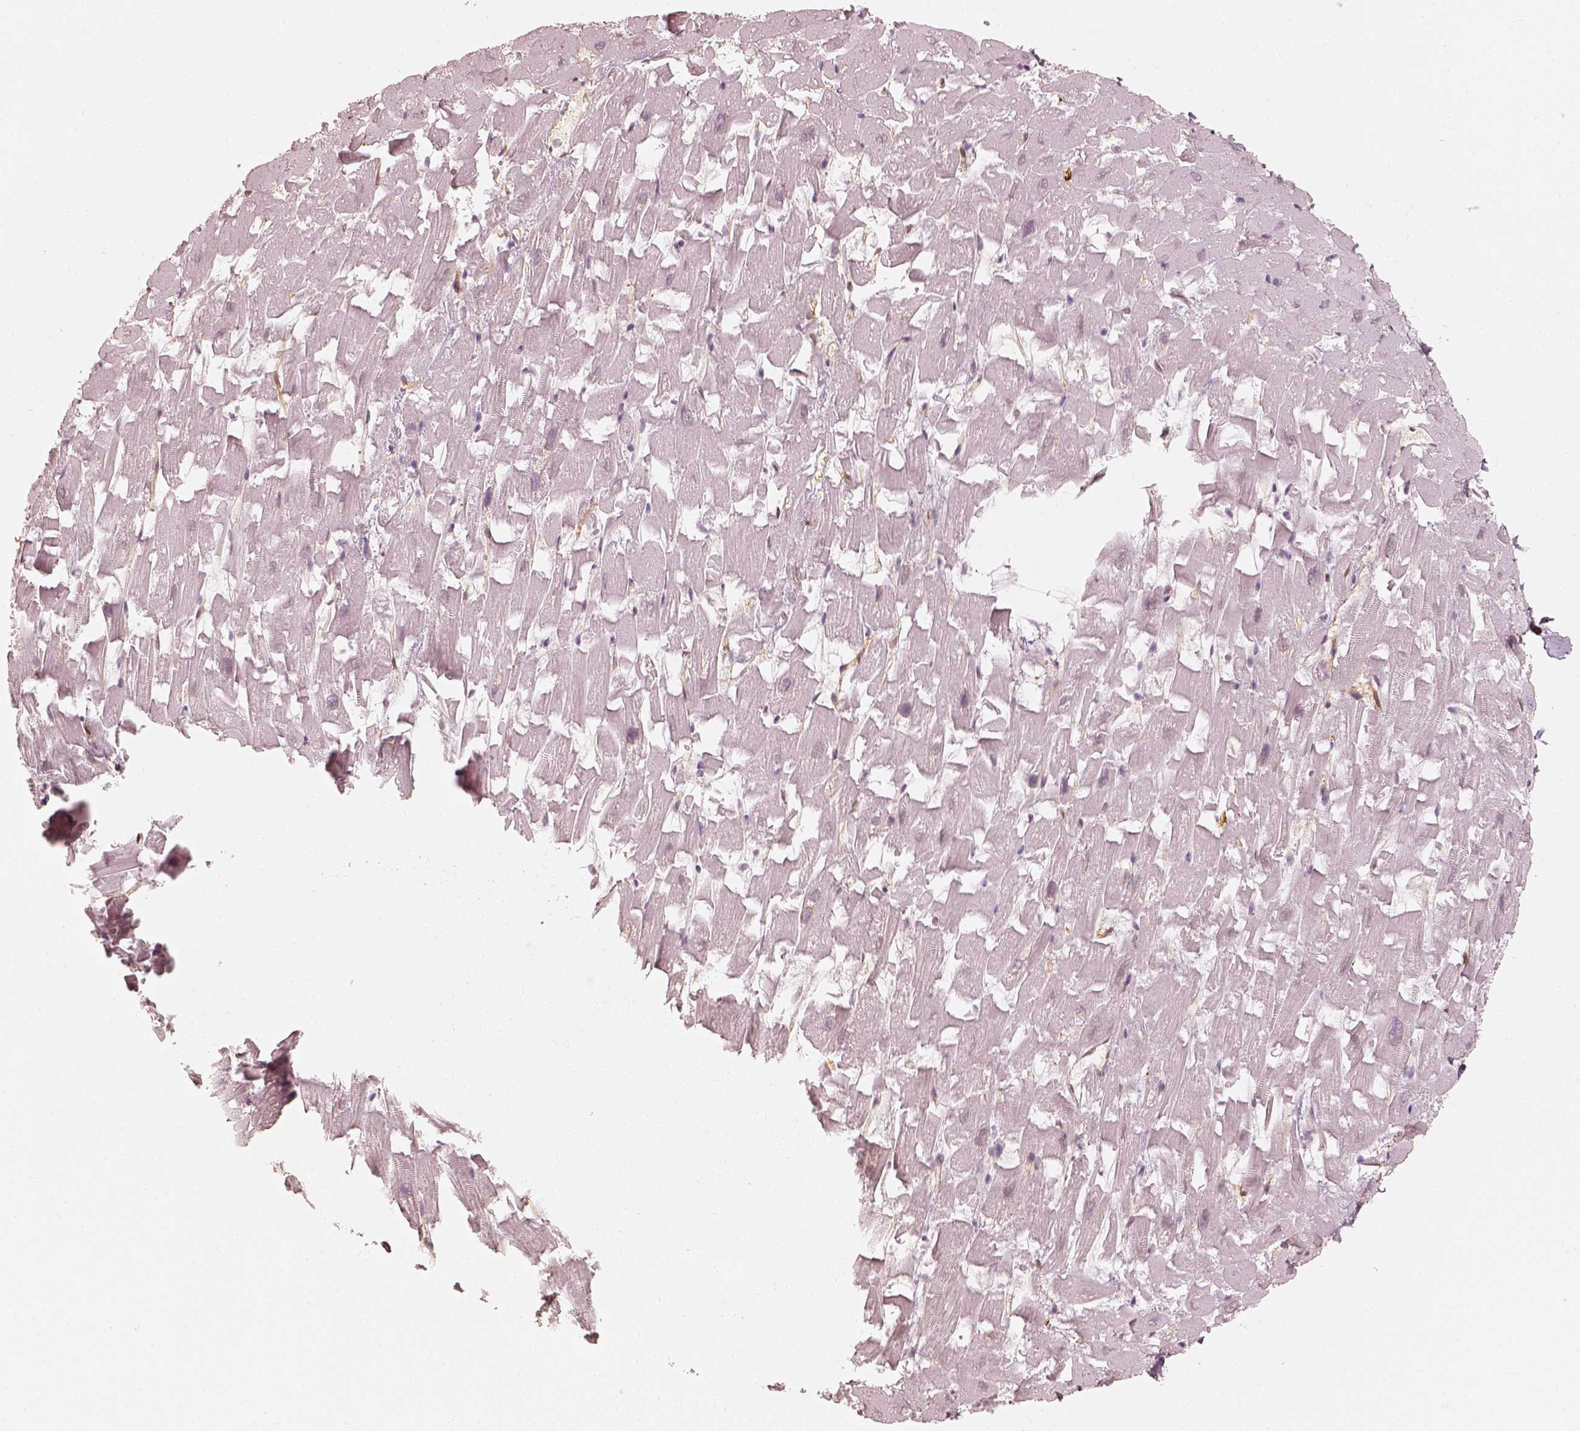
{"staining": {"intensity": "negative", "quantity": "none", "location": "none"}, "tissue": "heart muscle", "cell_type": "Cardiomyocytes", "image_type": "normal", "snomed": [{"axis": "morphology", "description": "Normal tissue, NOS"}, {"axis": "topography", "description": "Heart"}], "caption": "IHC histopathology image of normal heart muscle: heart muscle stained with DAB demonstrates no significant protein expression in cardiomyocytes. The staining is performed using DAB (3,3'-diaminobenzidine) brown chromogen with nuclei counter-stained in using hematoxylin.", "gene": "FSCN1", "patient": {"sex": "female", "age": 64}}